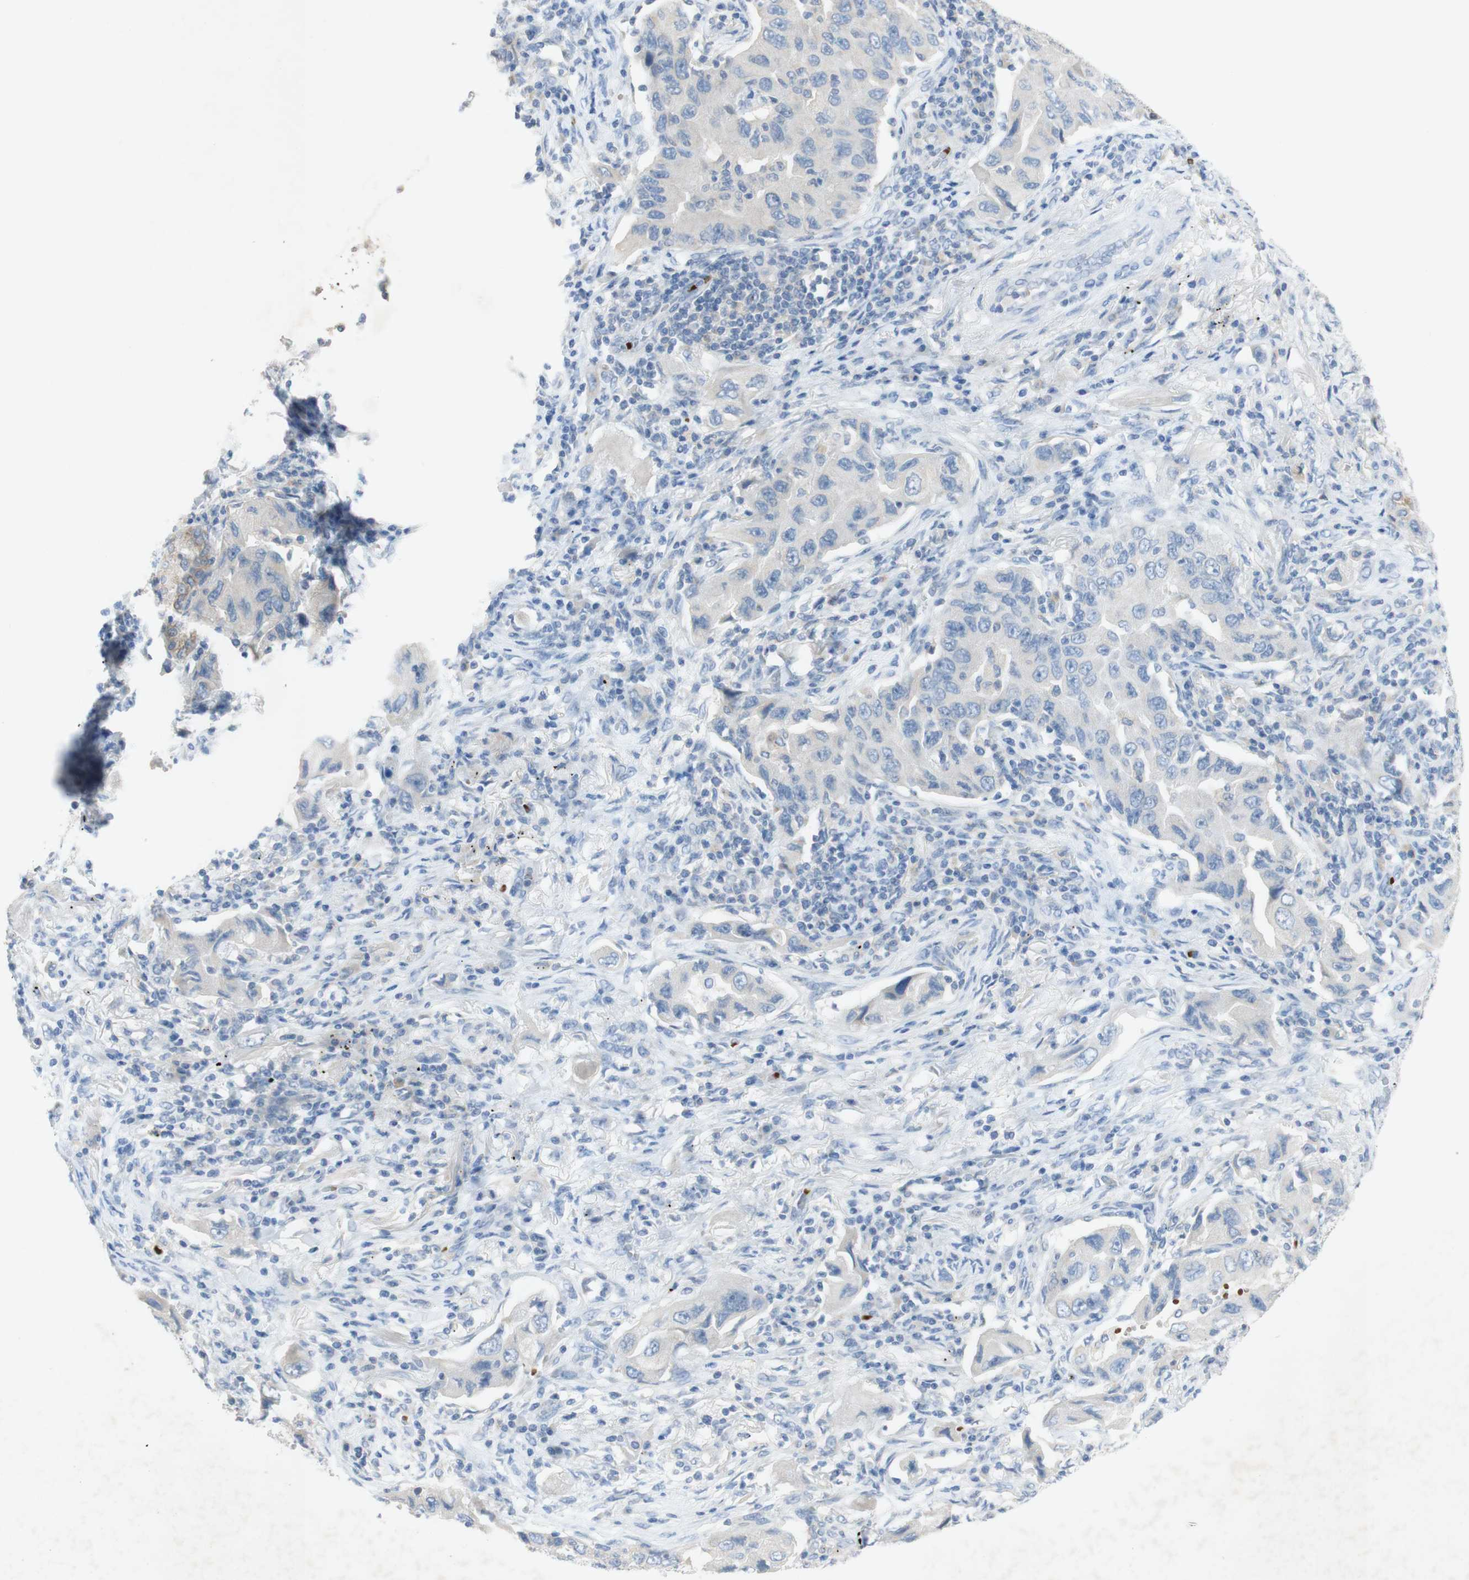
{"staining": {"intensity": "negative", "quantity": "none", "location": "none"}, "tissue": "lung cancer", "cell_type": "Tumor cells", "image_type": "cancer", "snomed": [{"axis": "morphology", "description": "Adenocarcinoma, NOS"}, {"axis": "topography", "description": "Lung"}], "caption": "Protein analysis of lung cancer shows no significant expression in tumor cells. Brightfield microscopy of immunohistochemistry (IHC) stained with DAB (3,3'-diaminobenzidine) (brown) and hematoxylin (blue), captured at high magnification.", "gene": "EPO", "patient": {"sex": "female", "age": 65}}